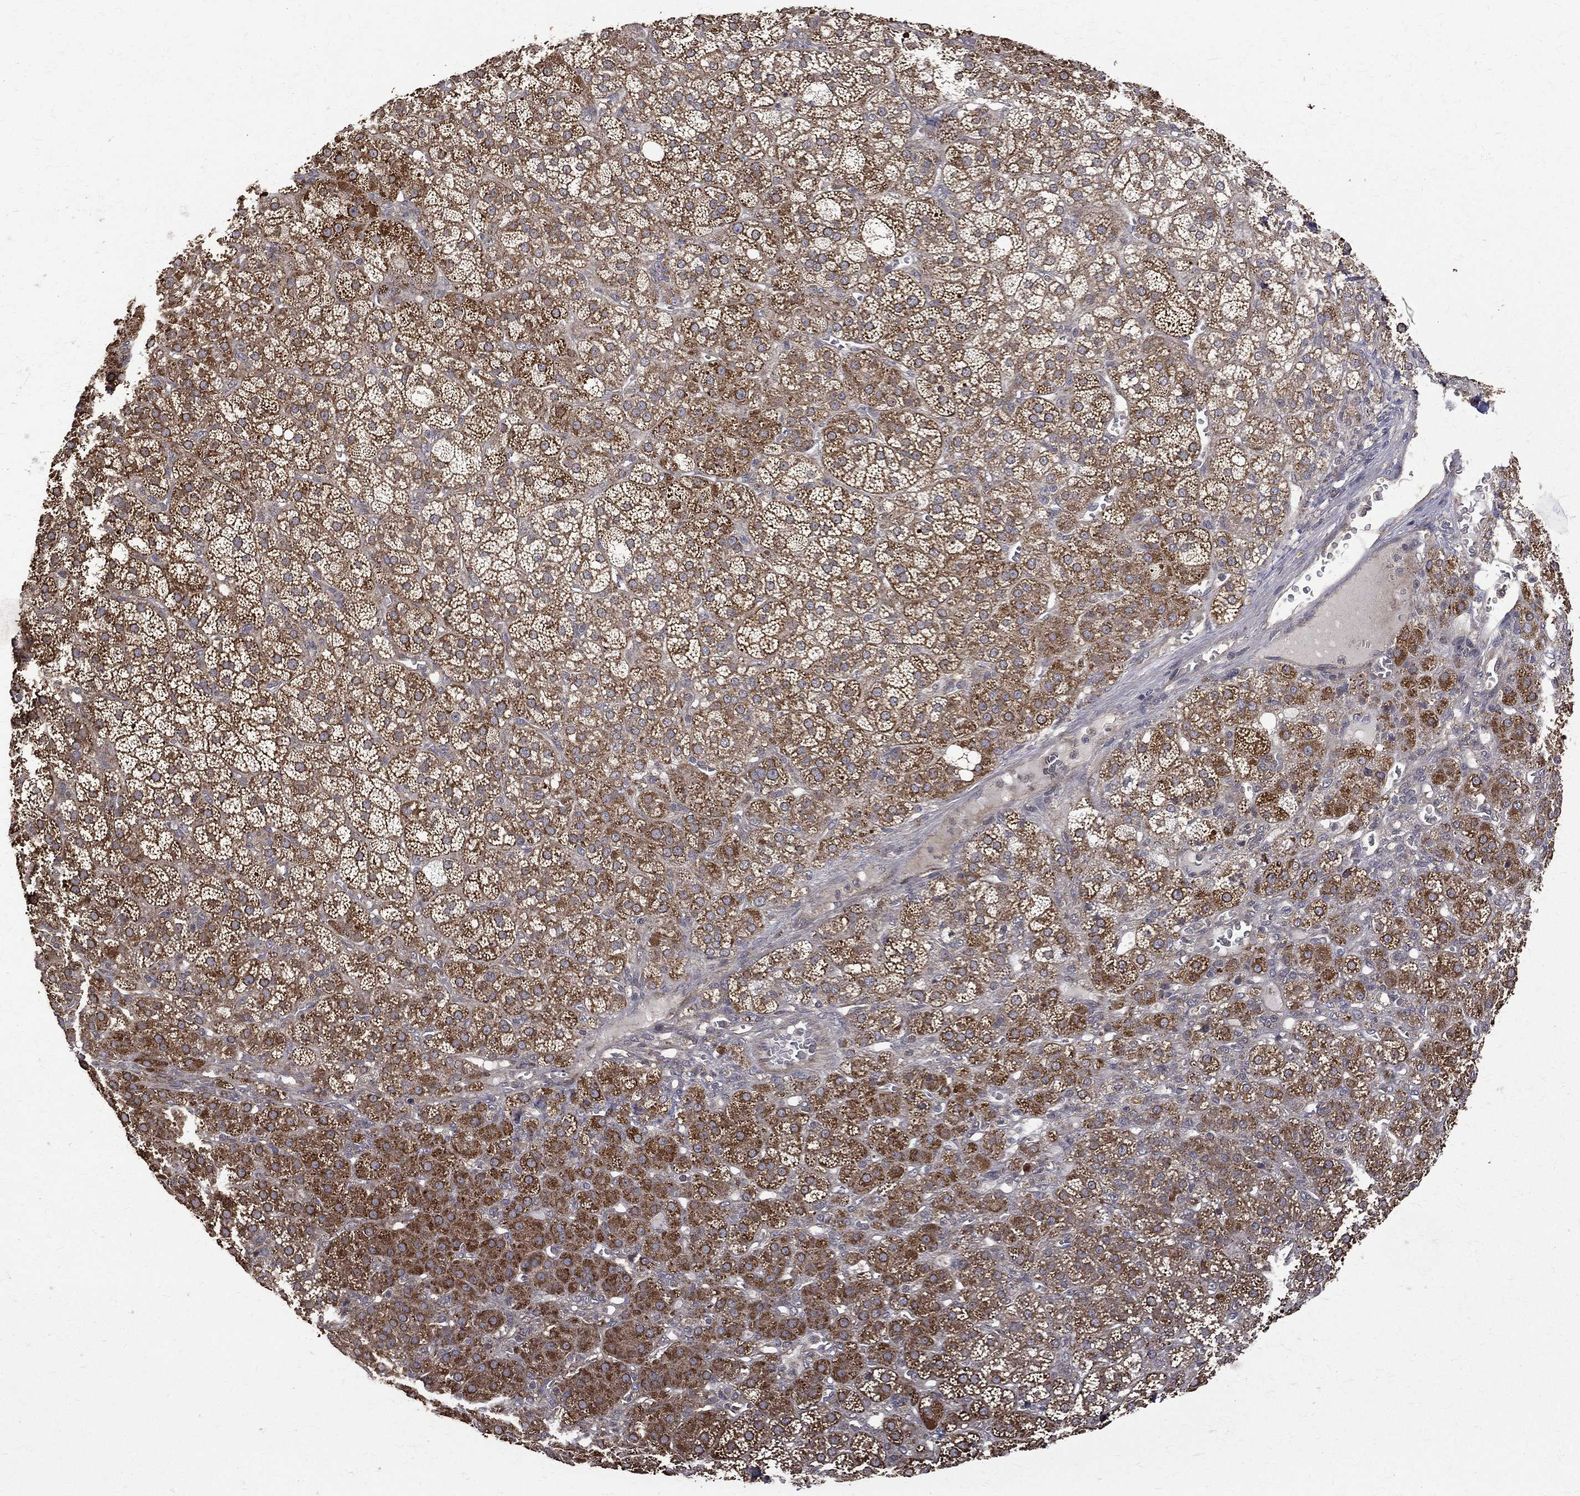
{"staining": {"intensity": "strong", "quantity": ">75%", "location": "cytoplasmic/membranous"}, "tissue": "adrenal gland", "cell_type": "Glandular cells", "image_type": "normal", "snomed": [{"axis": "morphology", "description": "Normal tissue, NOS"}, {"axis": "topography", "description": "Adrenal gland"}], "caption": "The micrograph exhibits immunohistochemical staining of unremarkable adrenal gland. There is strong cytoplasmic/membranous expression is identified in approximately >75% of glandular cells. Nuclei are stained in blue.", "gene": "RPGR", "patient": {"sex": "female", "age": 60}}